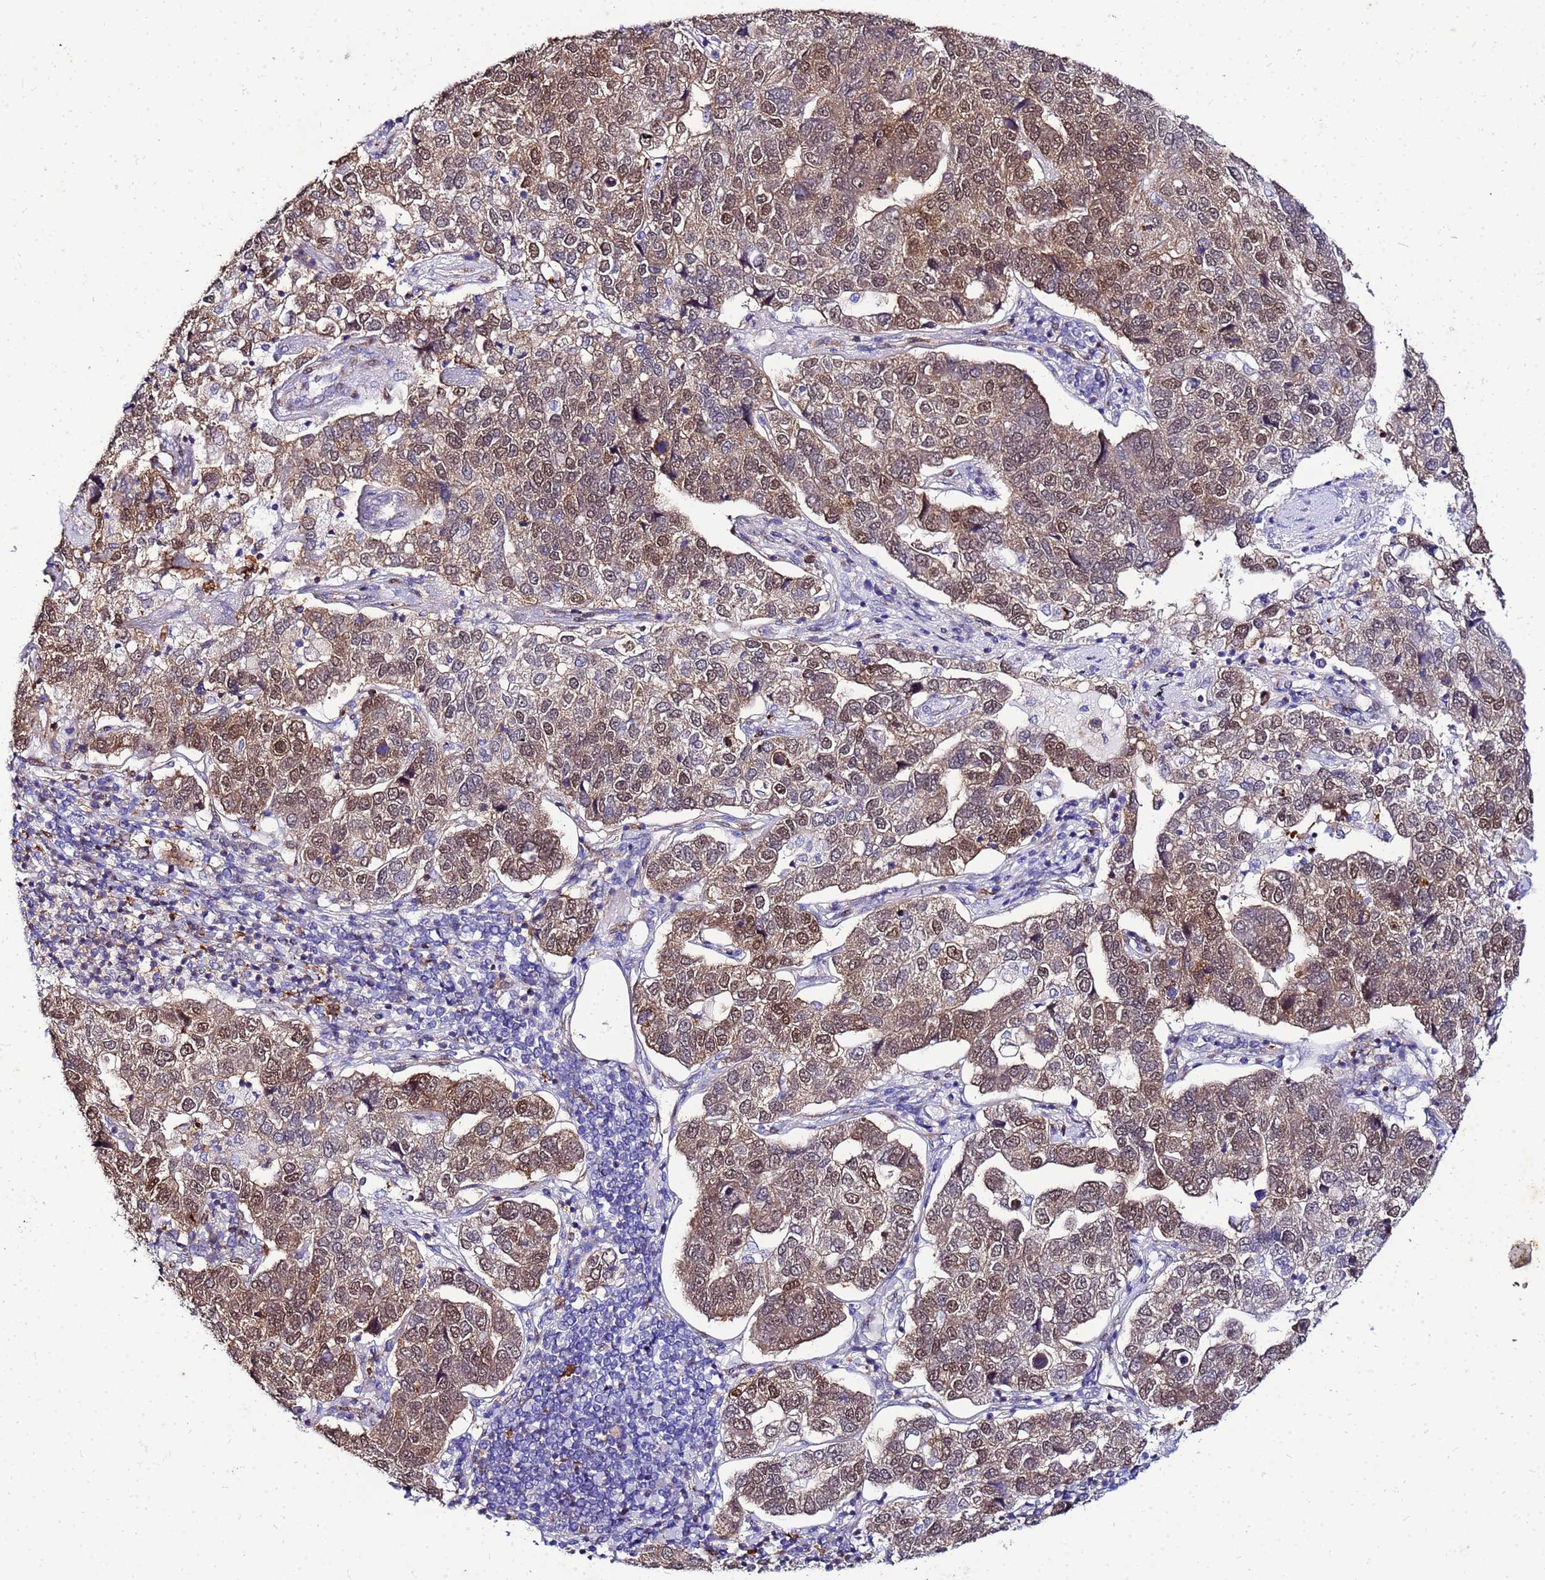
{"staining": {"intensity": "moderate", "quantity": ">75%", "location": "cytoplasmic/membranous,nuclear"}, "tissue": "pancreatic cancer", "cell_type": "Tumor cells", "image_type": "cancer", "snomed": [{"axis": "morphology", "description": "Adenocarcinoma, NOS"}, {"axis": "topography", "description": "Pancreas"}], "caption": "A micrograph of pancreatic adenocarcinoma stained for a protein displays moderate cytoplasmic/membranous and nuclear brown staining in tumor cells. (DAB (3,3'-diaminobenzidine) IHC, brown staining for protein, blue staining for nuclei).", "gene": "DBNDD2", "patient": {"sex": "female", "age": 61}}